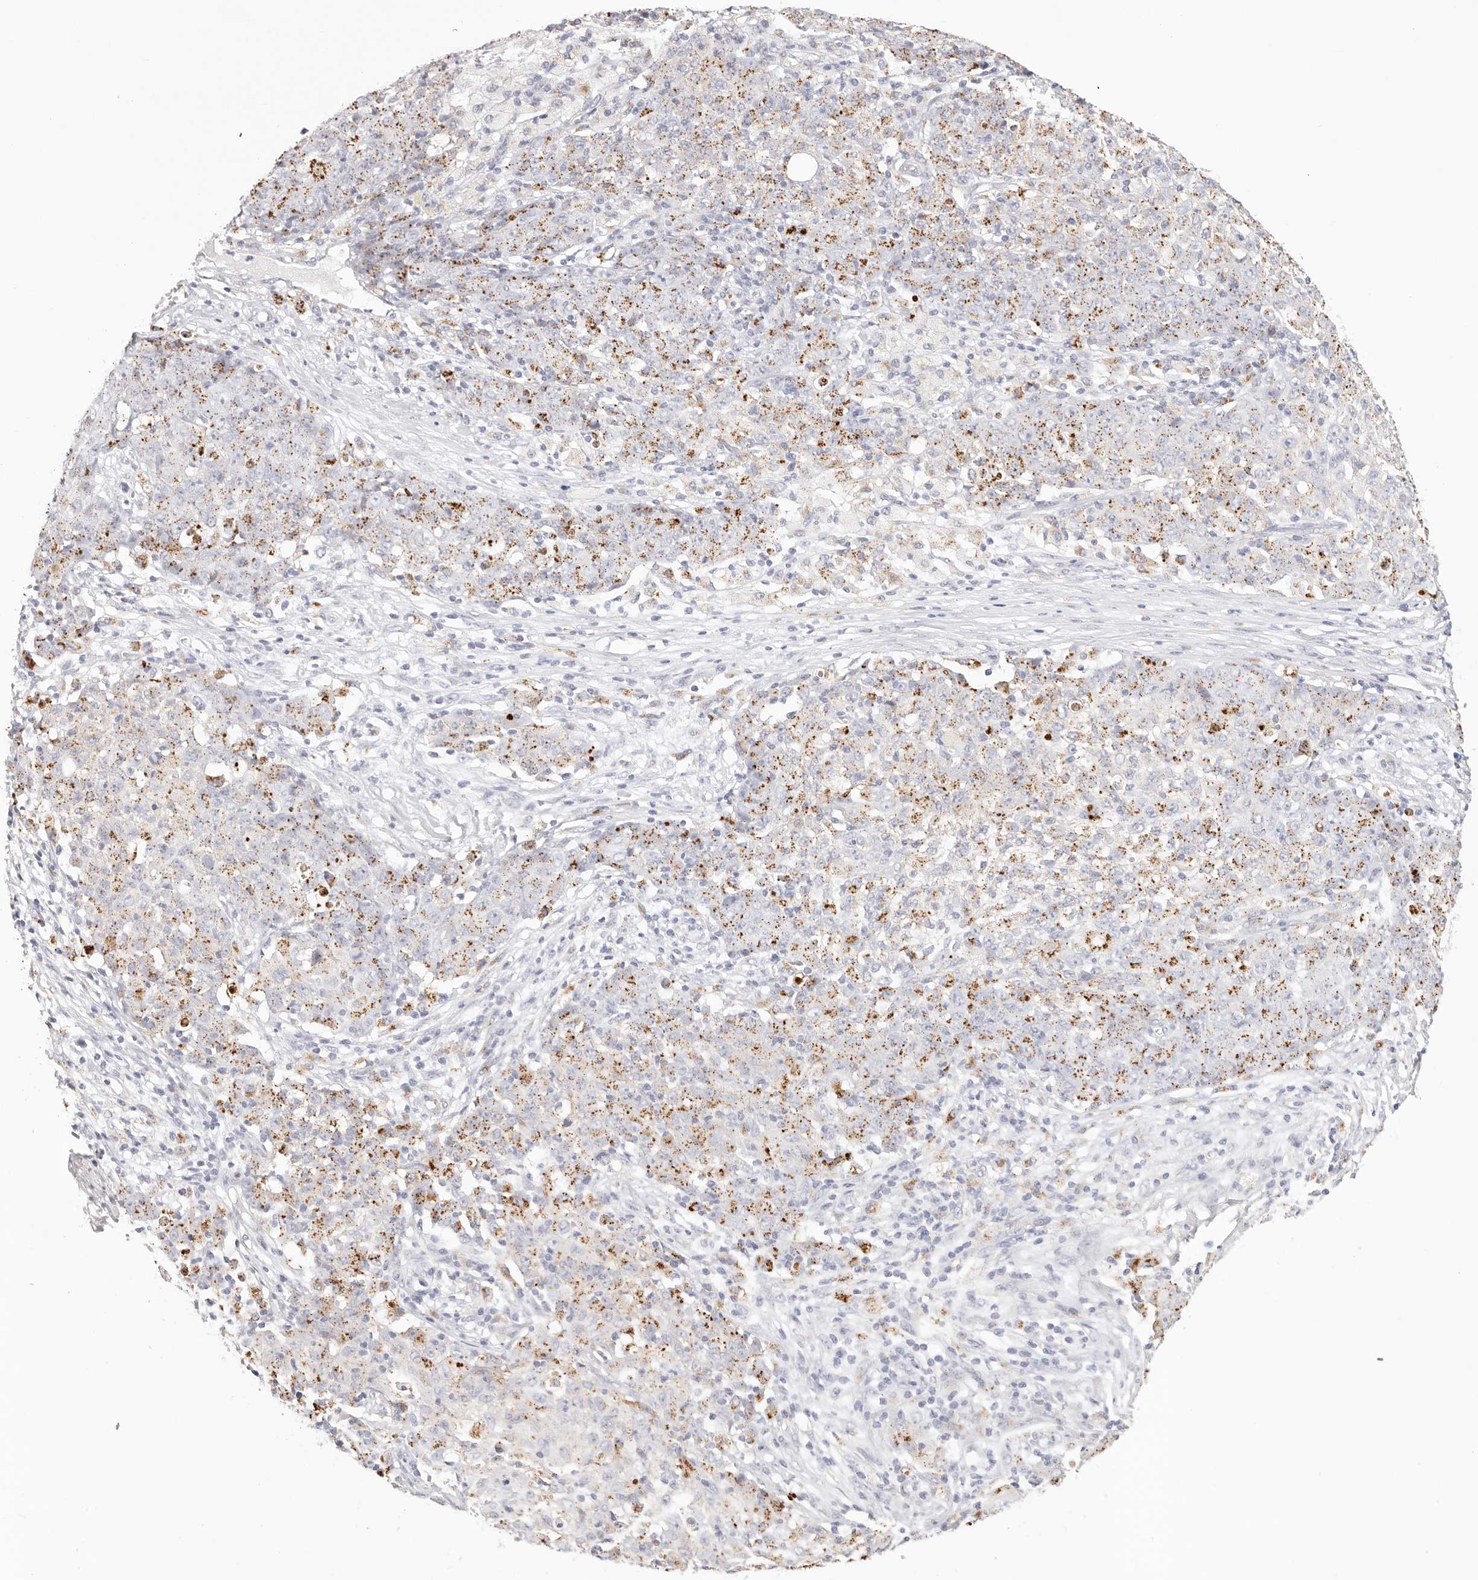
{"staining": {"intensity": "moderate", "quantity": "25%-75%", "location": "cytoplasmic/membranous"}, "tissue": "ovarian cancer", "cell_type": "Tumor cells", "image_type": "cancer", "snomed": [{"axis": "morphology", "description": "Carcinoma, endometroid"}, {"axis": "topography", "description": "Ovary"}], "caption": "Human ovarian cancer stained with a brown dye shows moderate cytoplasmic/membranous positive staining in about 25%-75% of tumor cells.", "gene": "STKLD1", "patient": {"sex": "female", "age": 42}}